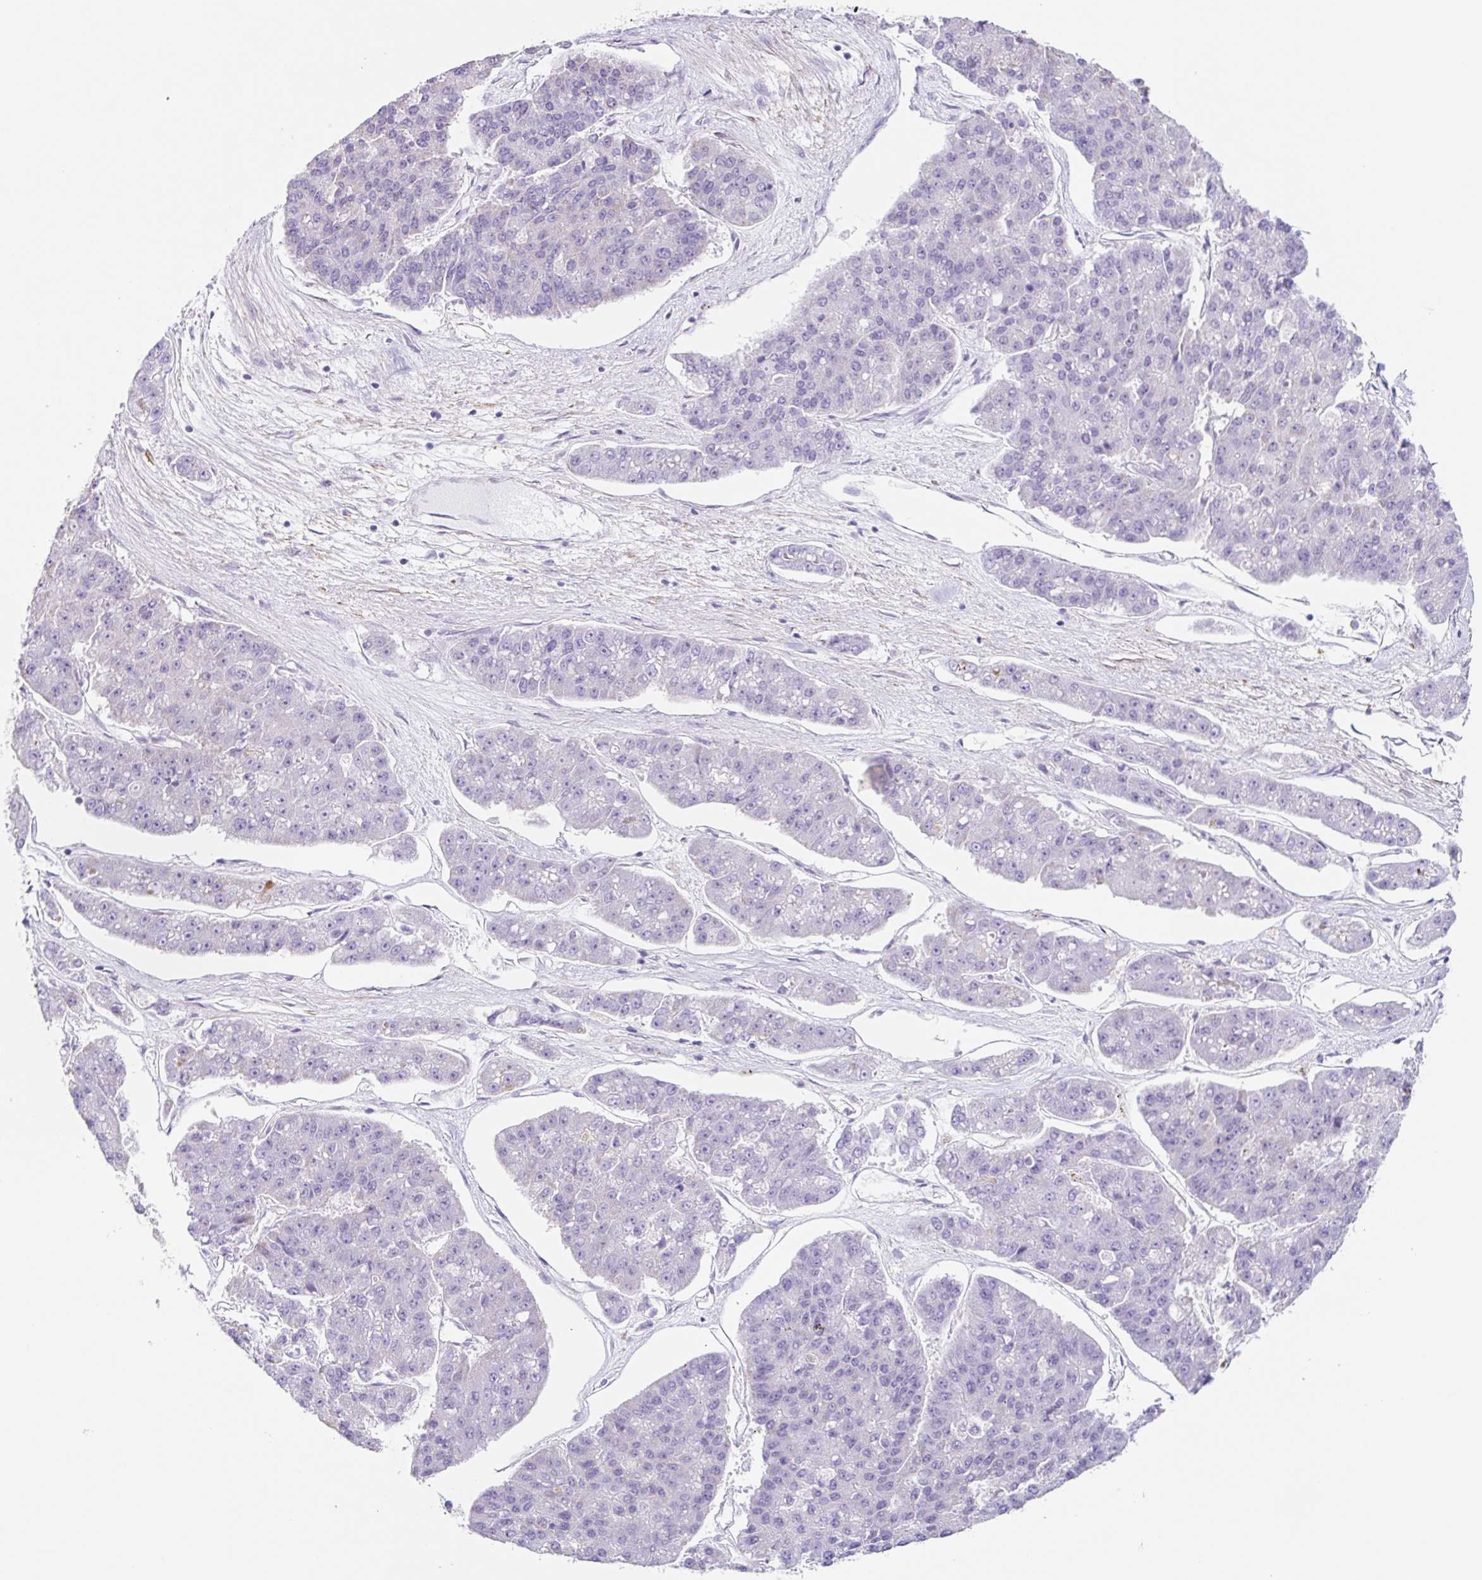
{"staining": {"intensity": "negative", "quantity": "none", "location": "none"}, "tissue": "pancreatic cancer", "cell_type": "Tumor cells", "image_type": "cancer", "snomed": [{"axis": "morphology", "description": "Adenocarcinoma, NOS"}, {"axis": "topography", "description": "Pancreas"}], "caption": "An IHC histopathology image of pancreatic cancer is shown. There is no staining in tumor cells of pancreatic cancer.", "gene": "DCAF17", "patient": {"sex": "male", "age": 50}}